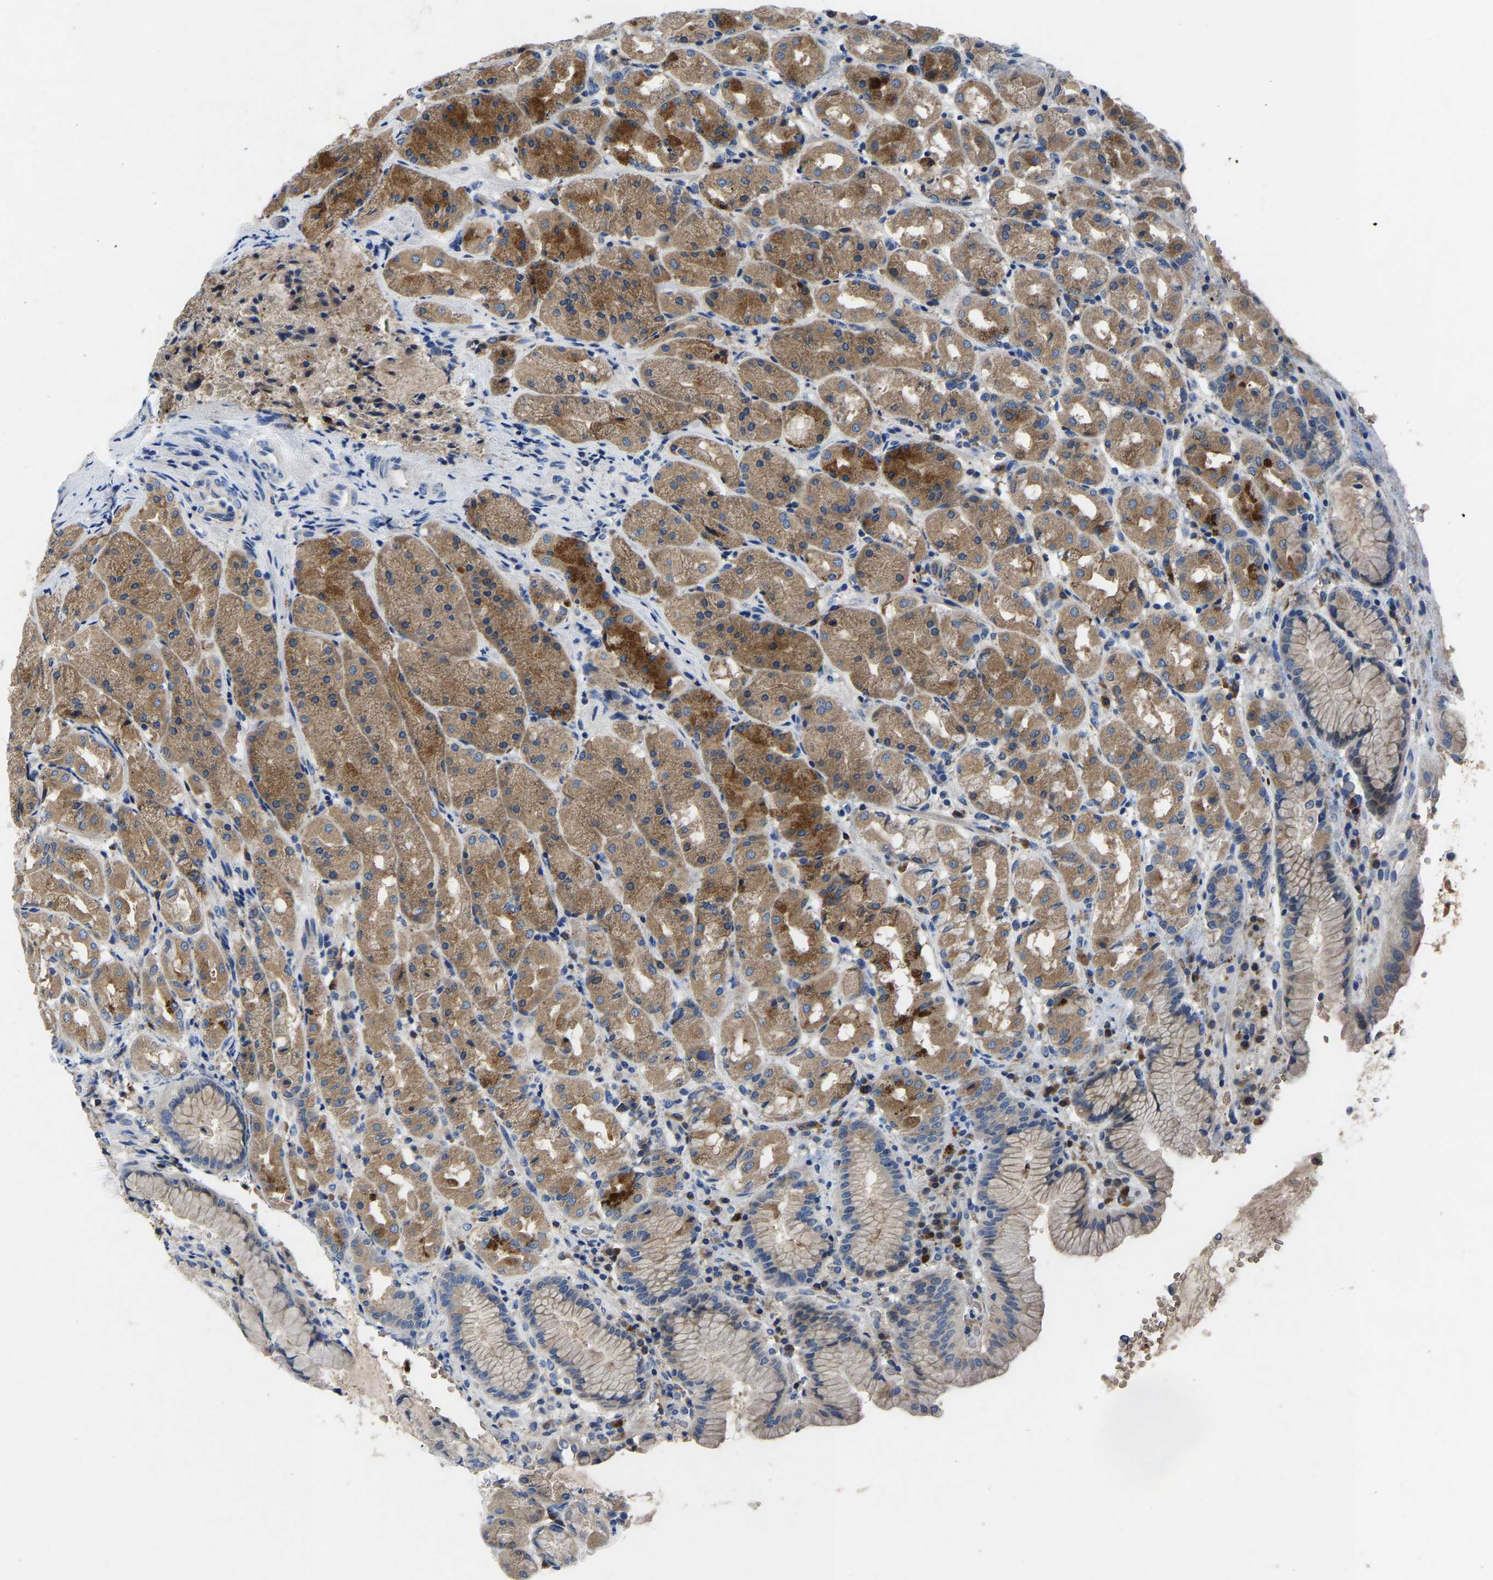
{"staining": {"intensity": "moderate", "quantity": "25%-75%", "location": "cytoplasmic/membranous"}, "tissue": "stomach", "cell_type": "Glandular cells", "image_type": "normal", "snomed": [{"axis": "morphology", "description": "Normal tissue, NOS"}, {"axis": "topography", "description": "Stomach"}, {"axis": "topography", "description": "Stomach, lower"}], "caption": "Stomach stained for a protein (brown) exhibits moderate cytoplasmic/membranous positive expression in about 25%-75% of glandular cells.", "gene": "TOR1B", "patient": {"sex": "female", "age": 56}}